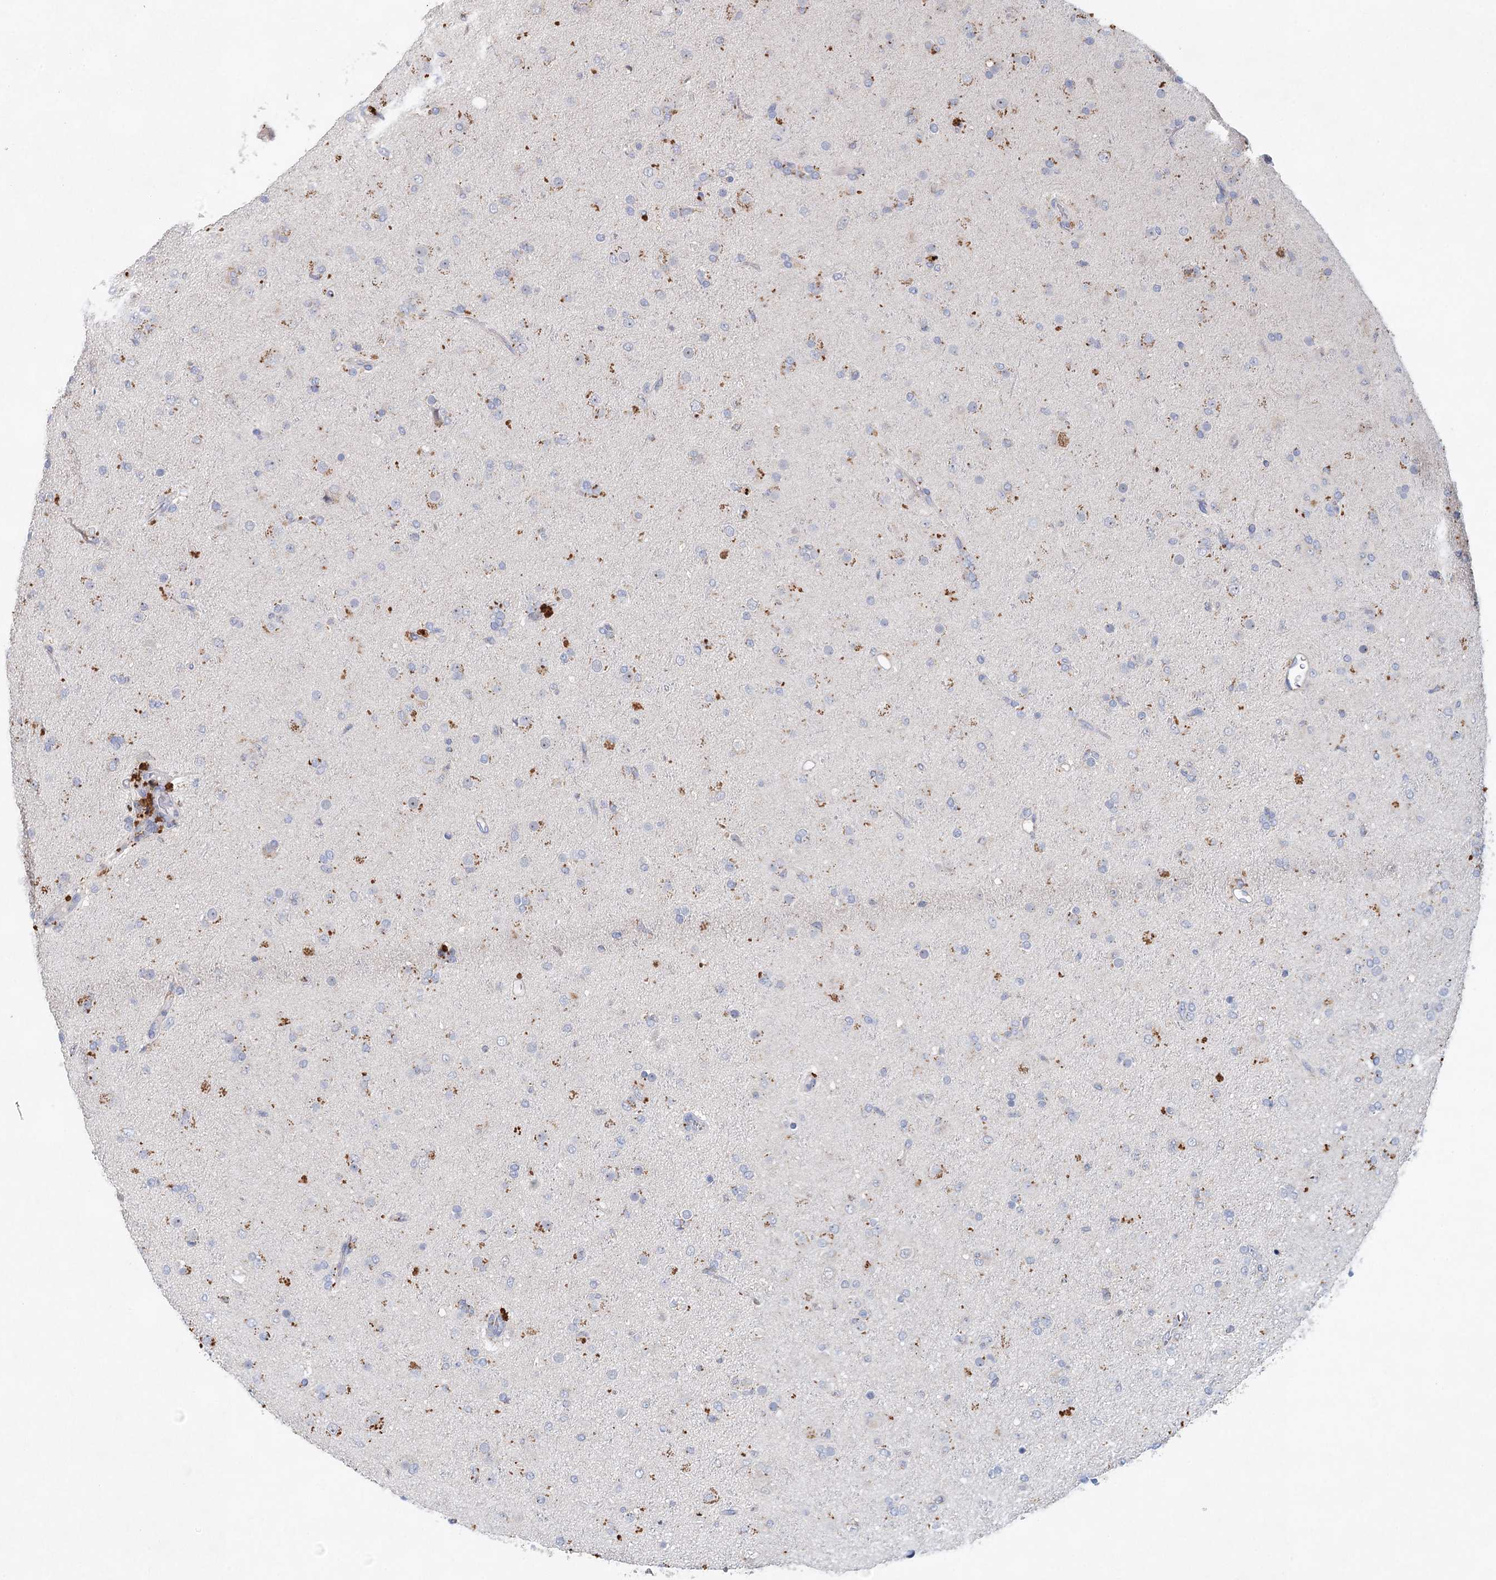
{"staining": {"intensity": "weak", "quantity": "<25%", "location": "cytoplasmic/membranous"}, "tissue": "glioma", "cell_type": "Tumor cells", "image_type": "cancer", "snomed": [{"axis": "morphology", "description": "Glioma, malignant, Low grade"}, {"axis": "topography", "description": "Brain"}], "caption": "A photomicrograph of glioma stained for a protein displays no brown staining in tumor cells. (DAB (3,3'-diaminobenzidine) IHC with hematoxylin counter stain).", "gene": "XPO6", "patient": {"sex": "male", "age": 65}}